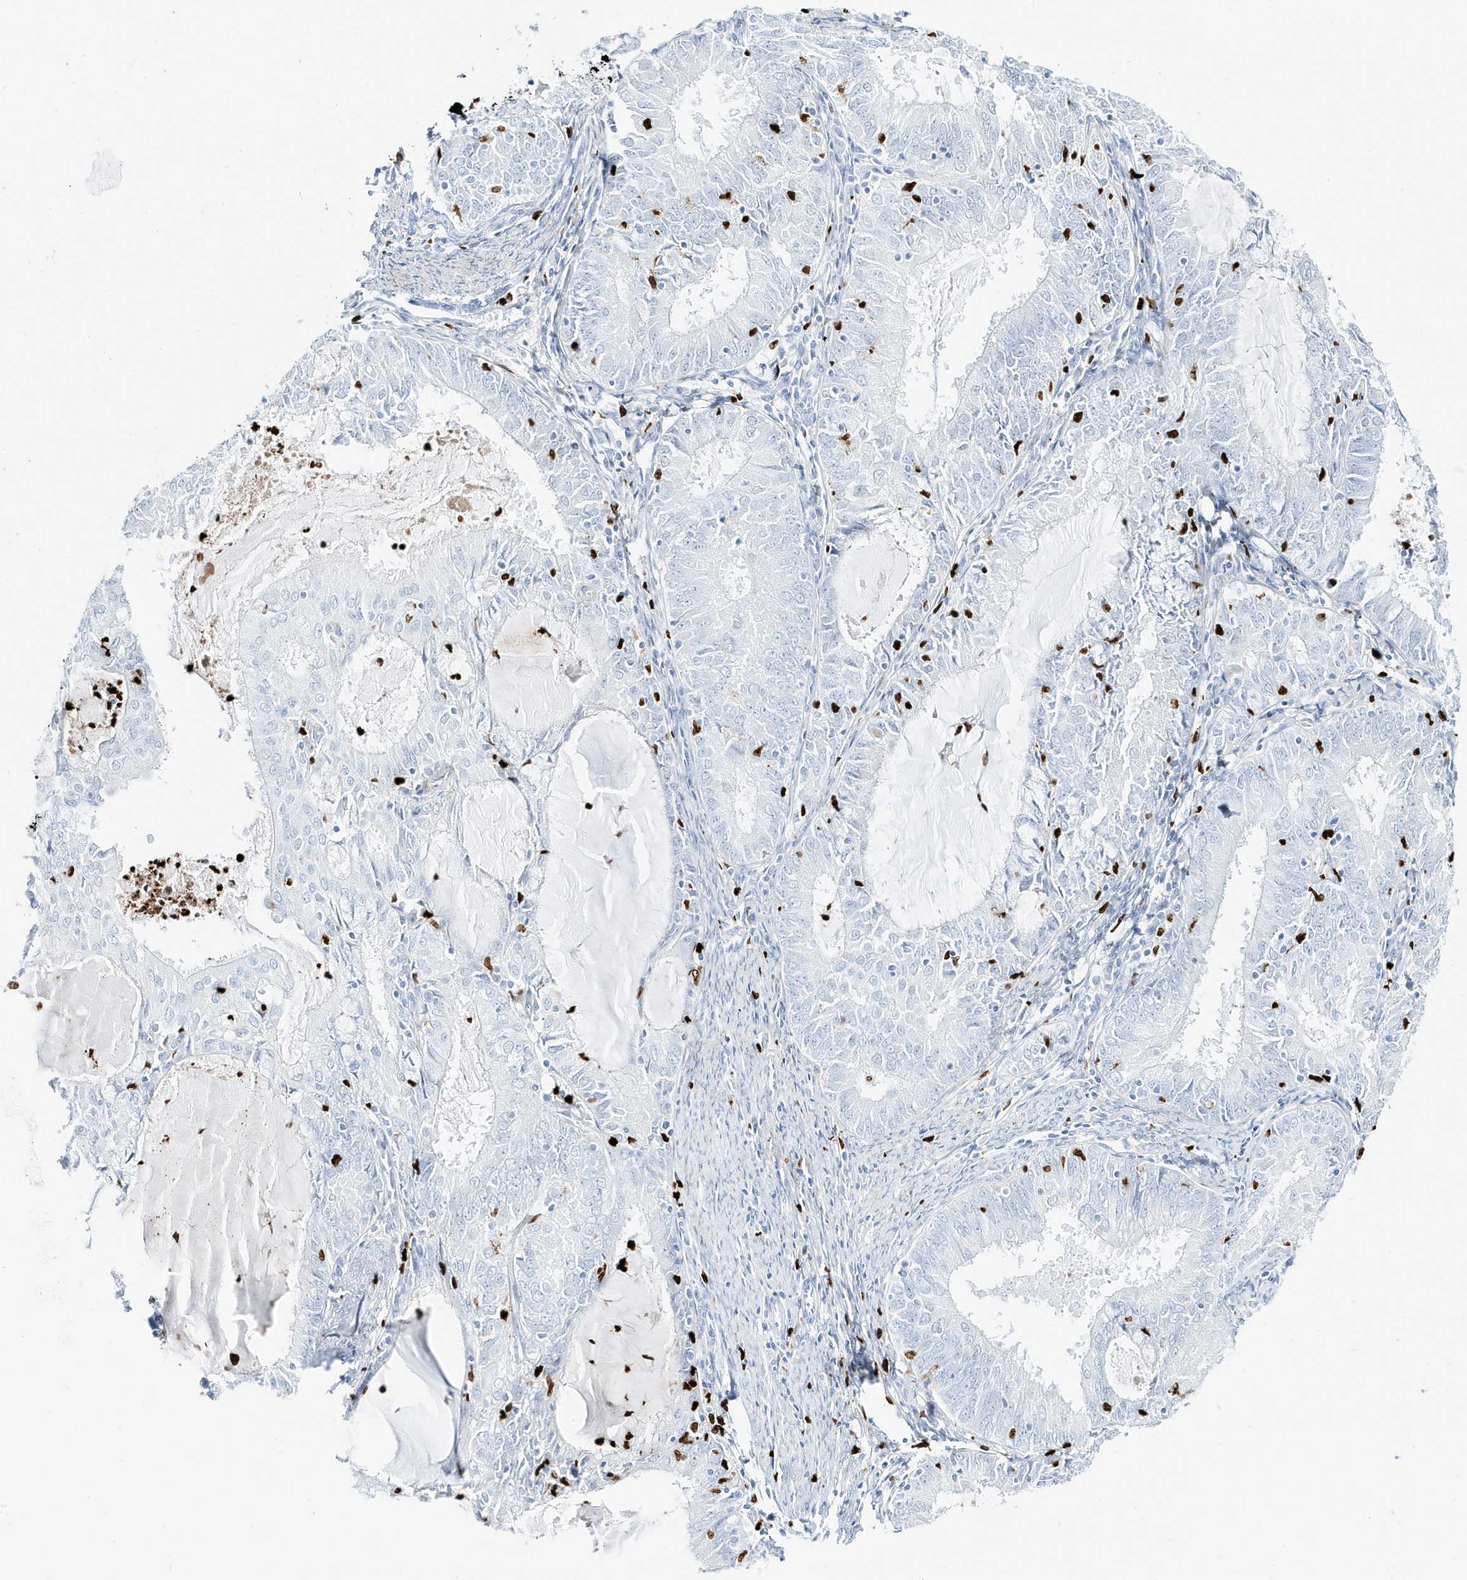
{"staining": {"intensity": "negative", "quantity": "none", "location": "none"}, "tissue": "endometrial cancer", "cell_type": "Tumor cells", "image_type": "cancer", "snomed": [{"axis": "morphology", "description": "Adenocarcinoma, NOS"}, {"axis": "topography", "description": "Endometrium"}], "caption": "This image is of endometrial adenocarcinoma stained with IHC to label a protein in brown with the nuclei are counter-stained blue. There is no positivity in tumor cells.", "gene": "MNDA", "patient": {"sex": "female", "age": 57}}